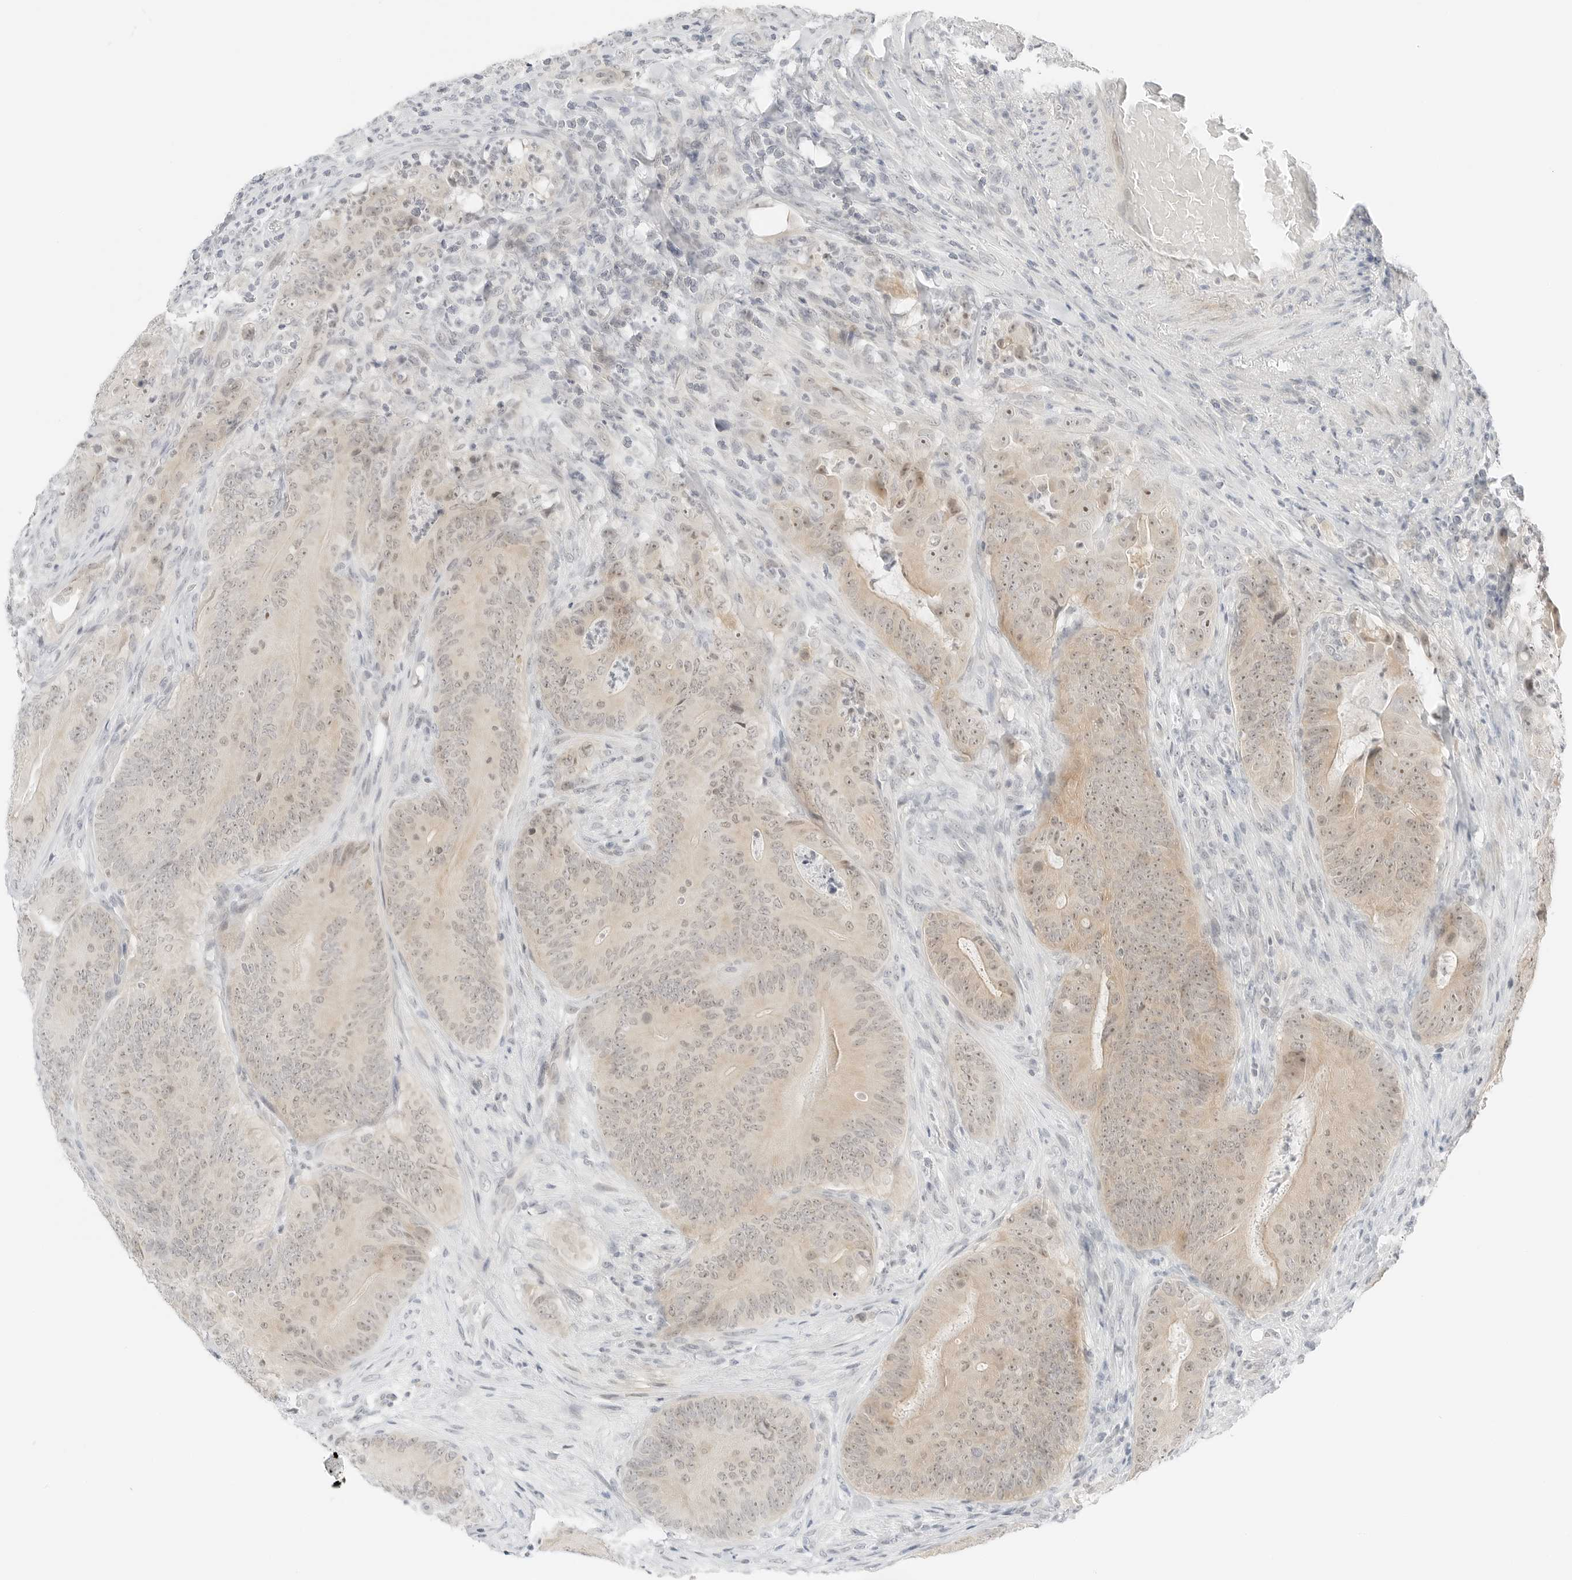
{"staining": {"intensity": "weak", "quantity": ">75%", "location": "cytoplasmic/membranous,nuclear"}, "tissue": "colorectal cancer", "cell_type": "Tumor cells", "image_type": "cancer", "snomed": [{"axis": "morphology", "description": "Normal tissue, NOS"}, {"axis": "topography", "description": "Colon"}], "caption": "Immunohistochemistry (IHC) micrograph of human colorectal cancer stained for a protein (brown), which exhibits low levels of weak cytoplasmic/membranous and nuclear positivity in about >75% of tumor cells.", "gene": "CCSAP", "patient": {"sex": "female", "age": 82}}